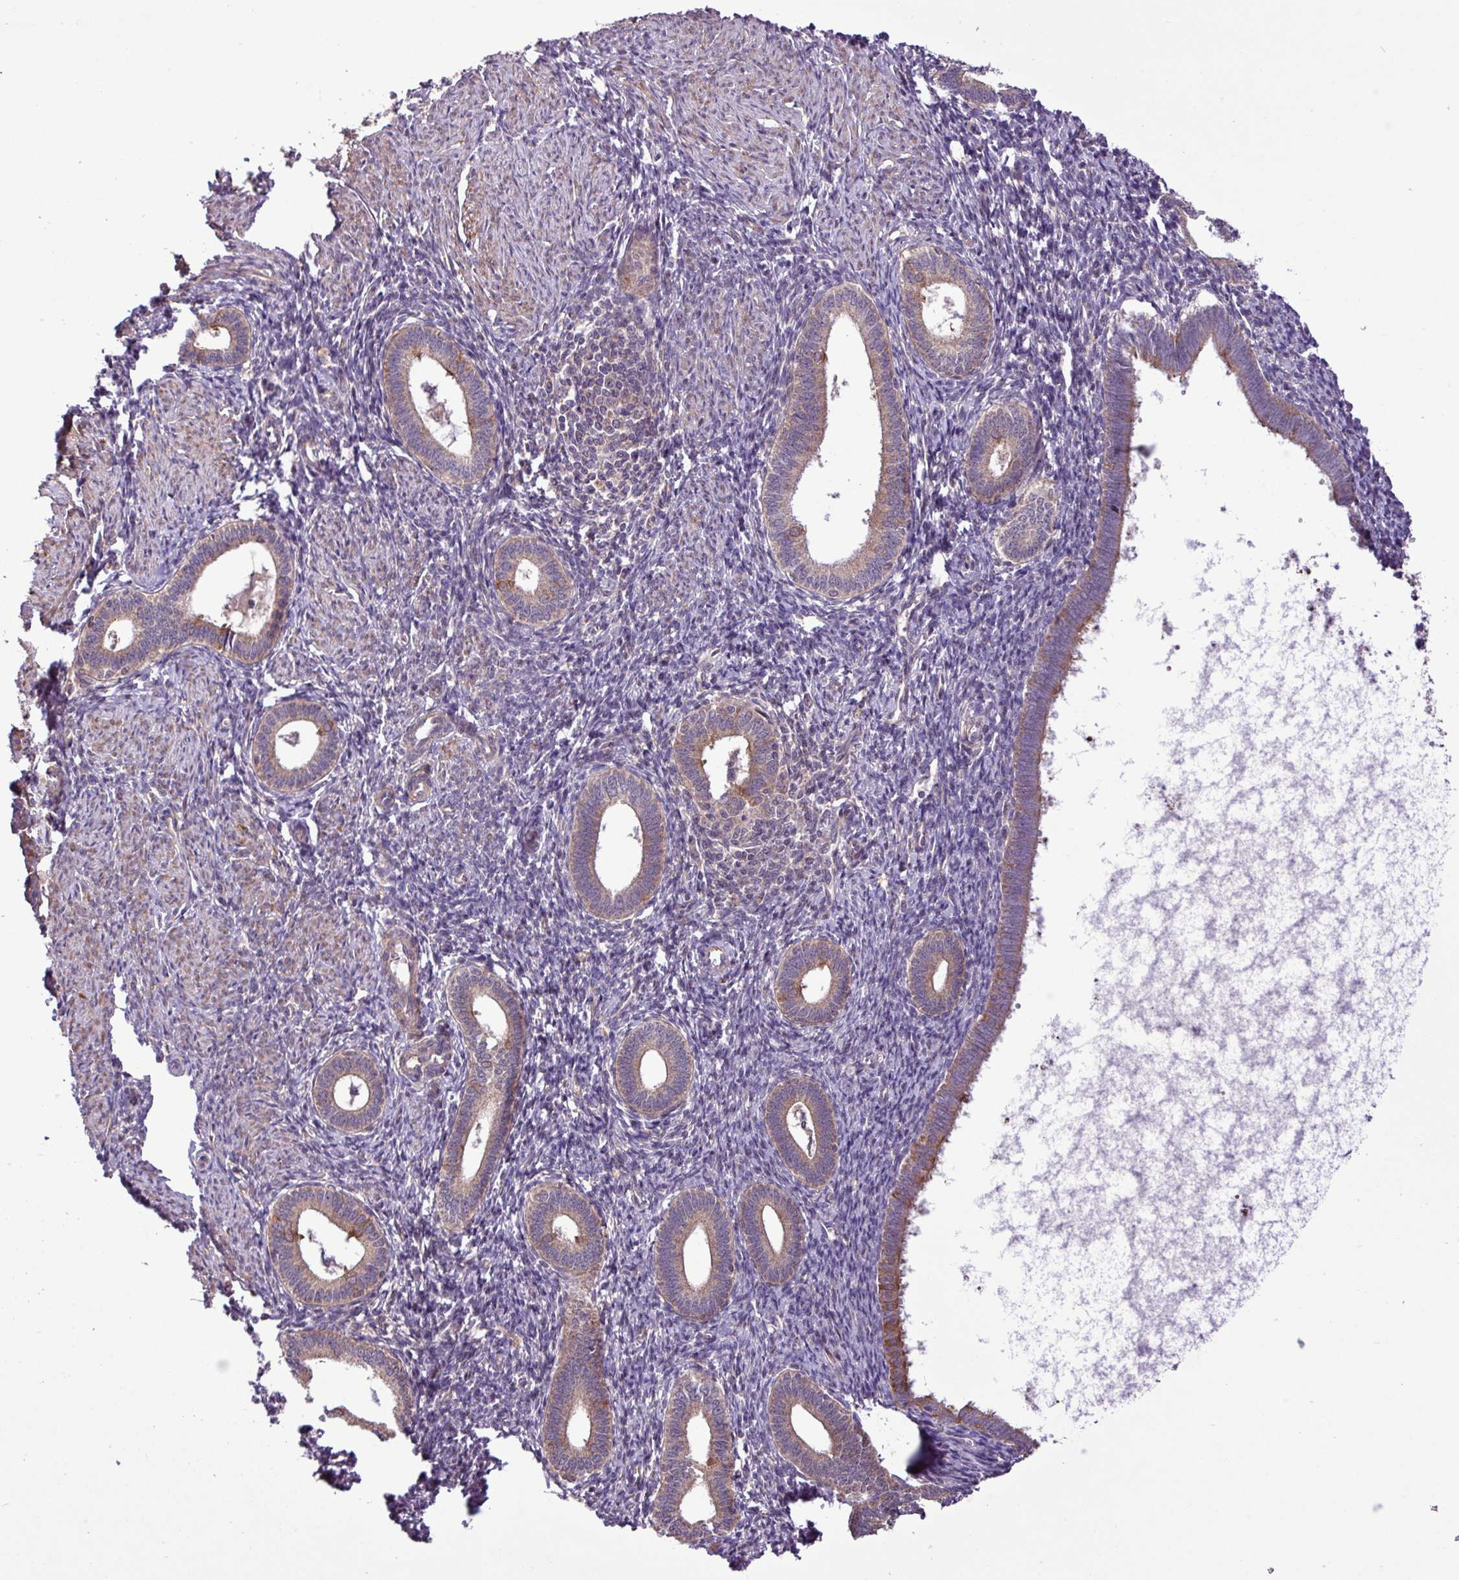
{"staining": {"intensity": "negative", "quantity": "none", "location": "none"}, "tissue": "endometrium", "cell_type": "Cells in endometrial stroma", "image_type": "normal", "snomed": [{"axis": "morphology", "description": "Normal tissue, NOS"}, {"axis": "topography", "description": "Endometrium"}], "caption": "Cells in endometrial stroma show no significant staining in normal endometrium. (DAB (3,3'-diaminobenzidine) immunohistochemistry visualized using brightfield microscopy, high magnification).", "gene": "TIMM10B", "patient": {"sex": "female", "age": 41}}